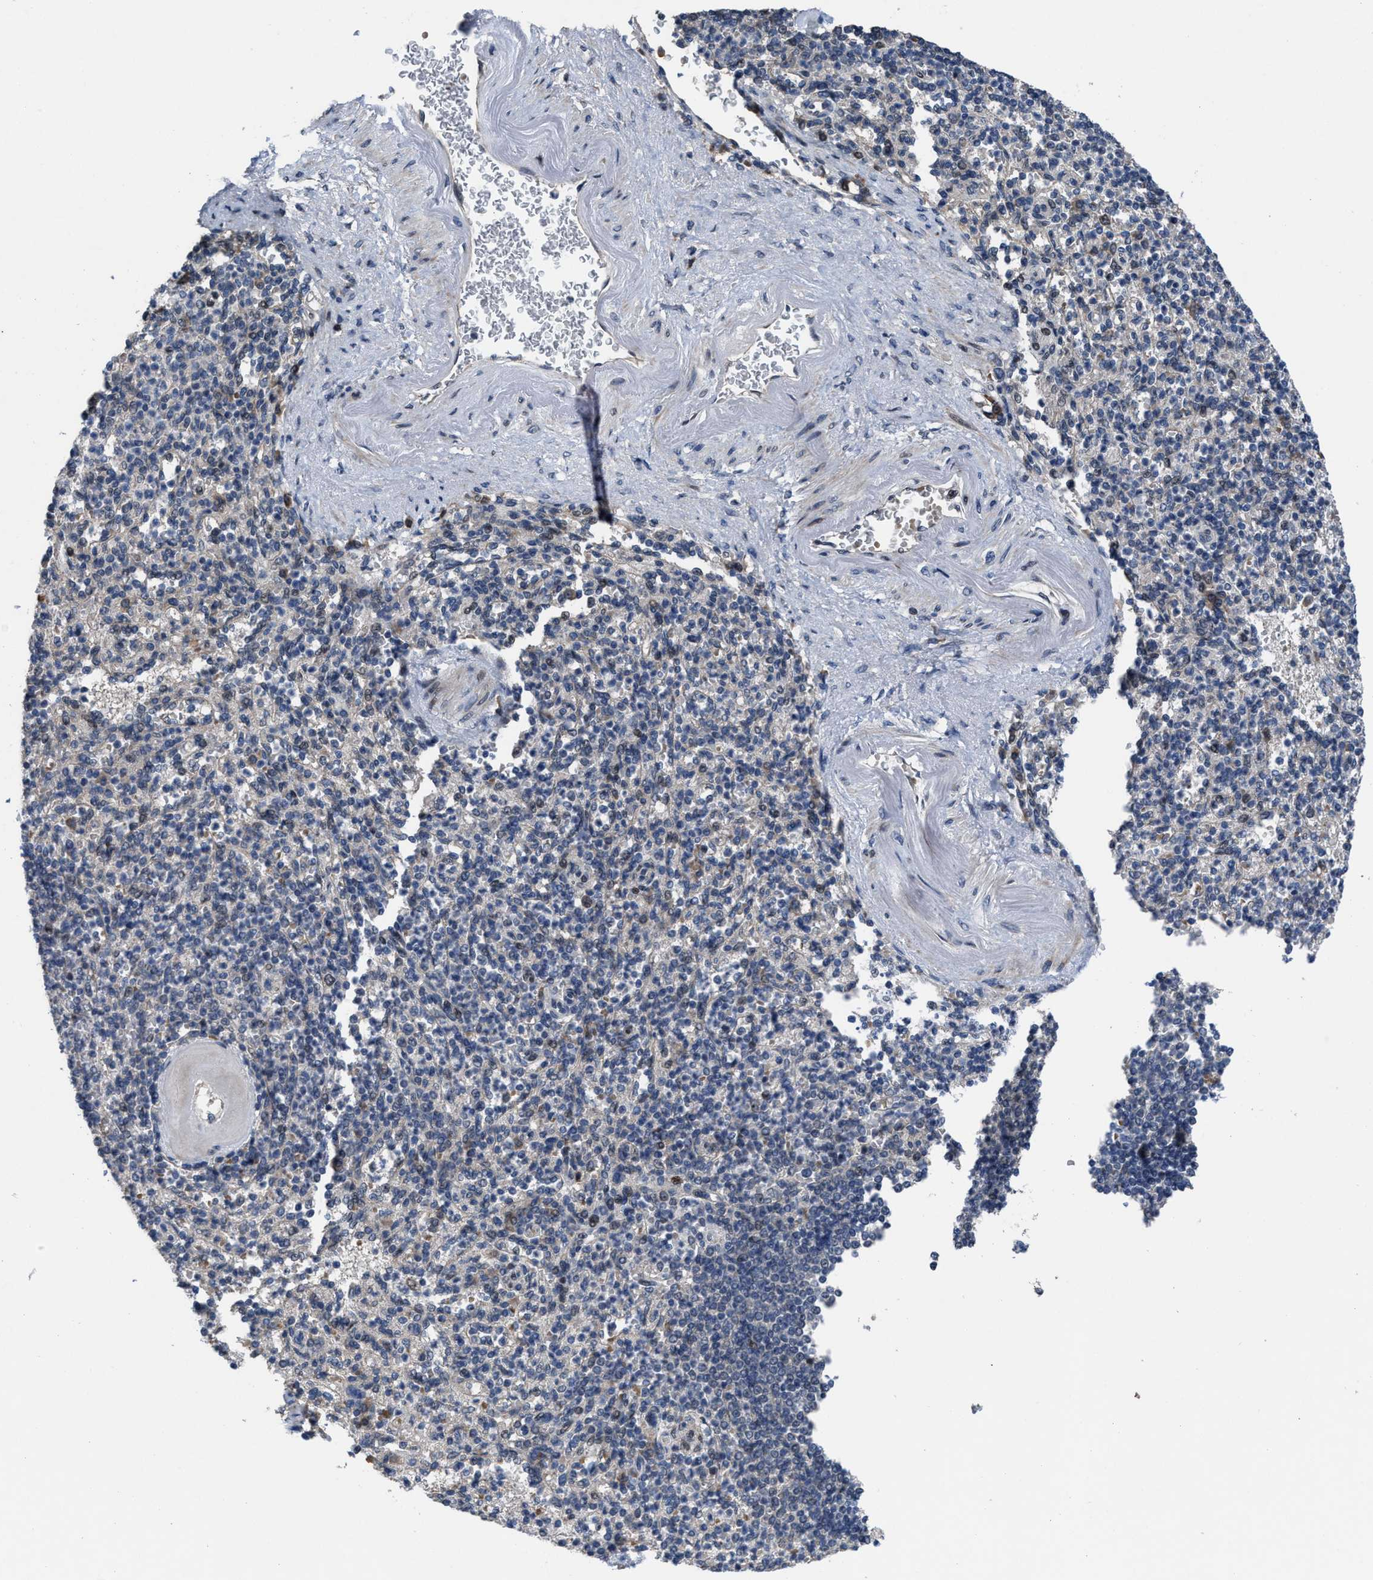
{"staining": {"intensity": "weak", "quantity": "25%-75%", "location": "cytoplasmic/membranous"}, "tissue": "spleen", "cell_type": "Cells in red pulp", "image_type": "normal", "snomed": [{"axis": "morphology", "description": "Normal tissue, NOS"}, {"axis": "topography", "description": "Spleen"}], "caption": "Protein positivity by immunohistochemistry reveals weak cytoplasmic/membranous staining in approximately 25%-75% of cells in red pulp in normal spleen.", "gene": "HAUS6", "patient": {"sex": "female", "age": 74}}